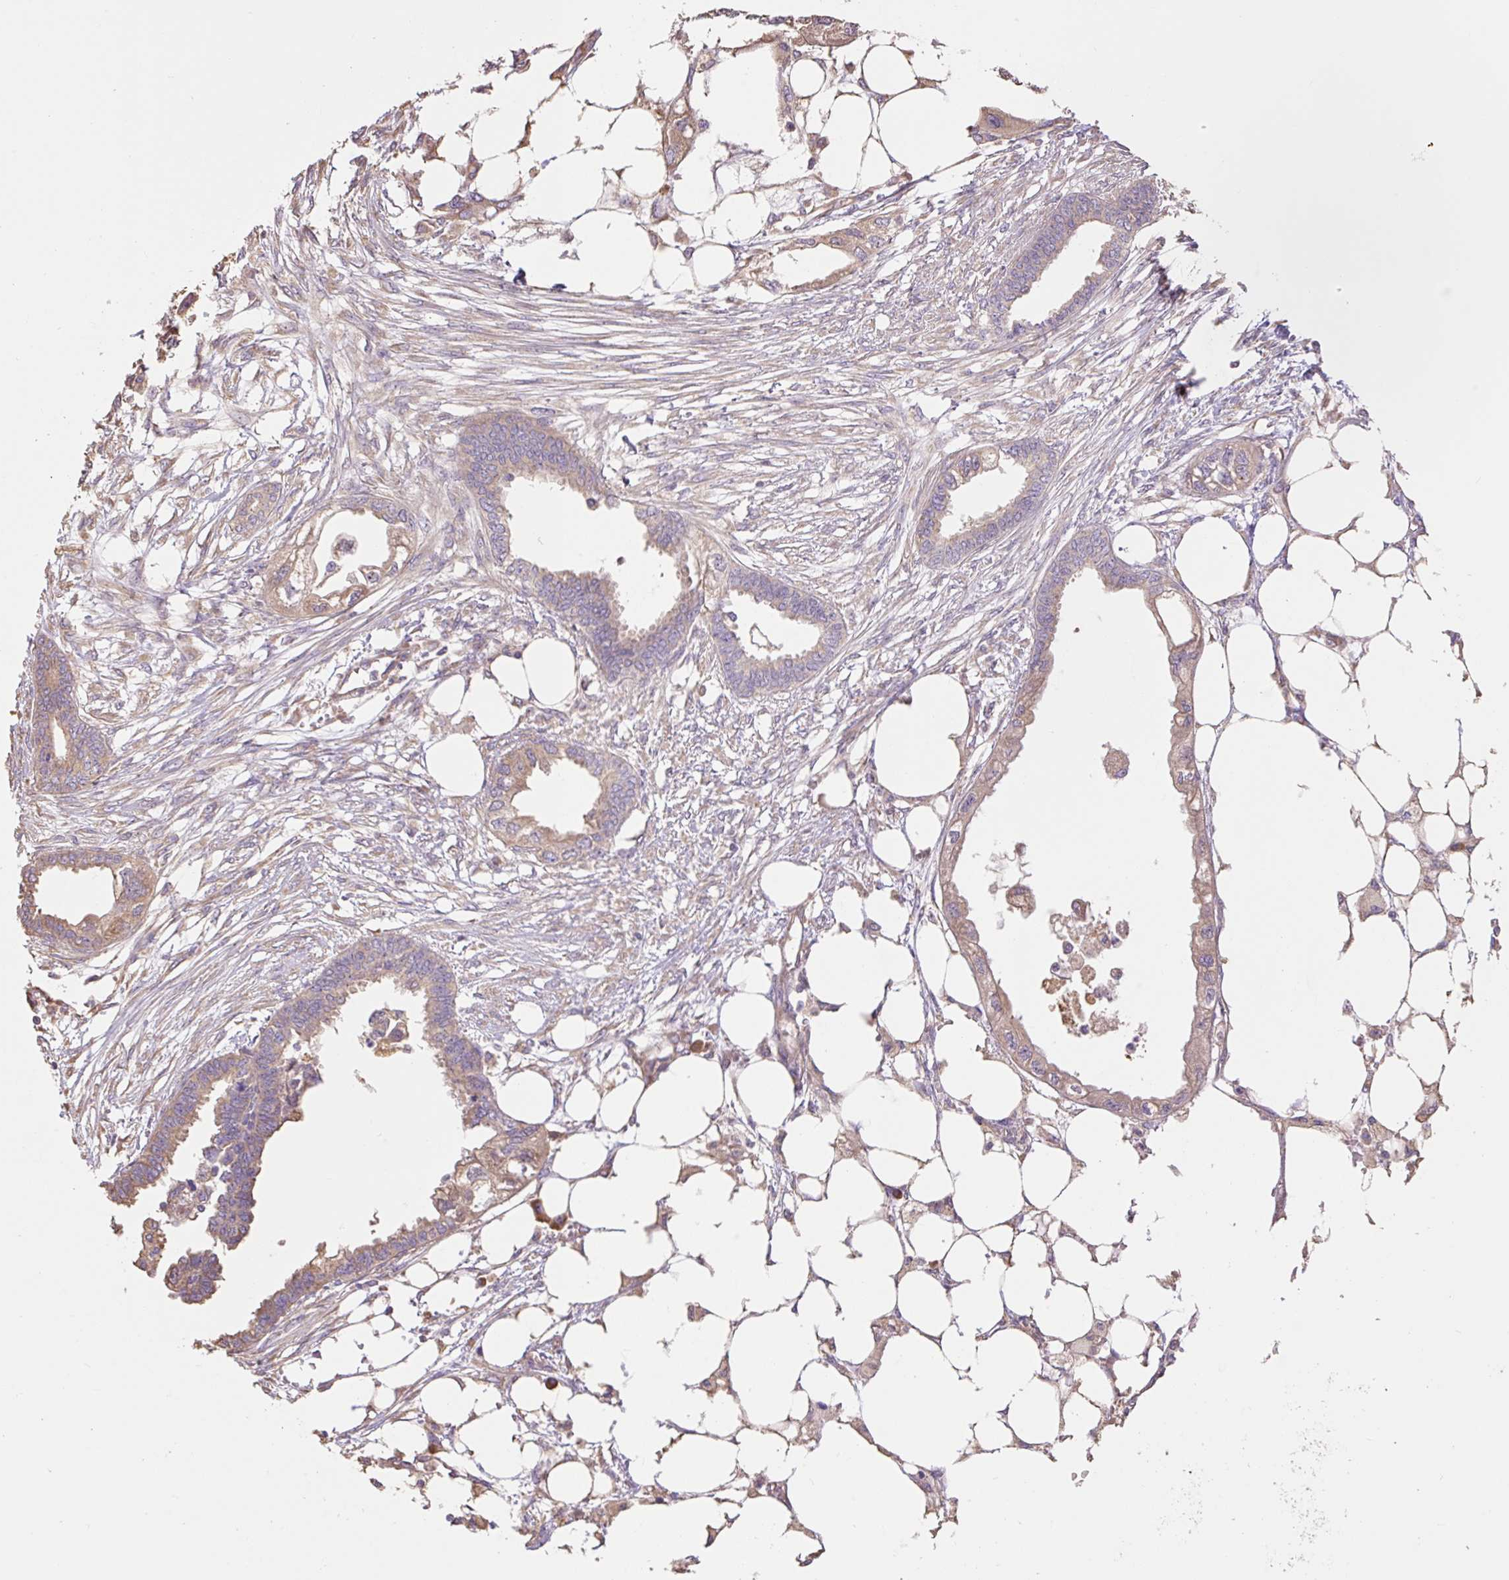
{"staining": {"intensity": "moderate", "quantity": ">75%", "location": "cytoplasmic/membranous"}, "tissue": "endometrial cancer", "cell_type": "Tumor cells", "image_type": "cancer", "snomed": [{"axis": "morphology", "description": "Adenocarcinoma, NOS"}, {"axis": "morphology", "description": "Adenocarcinoma, metastatic, NOS"}, {"axis": "topography", "description": "Adipose tissue"}, {"axis": "topography", "description": "Endometrium"}], "caption": "Endometrial metastatic adenocarcinoma stained with DAB immunohistochemistry (IHC) shows medium levels of moderate cytoplasmic/membranous positivity in approximately >75% of tumor cells.", "gene": "DESI1", "patient": {"sex": "female", "age": 67}}